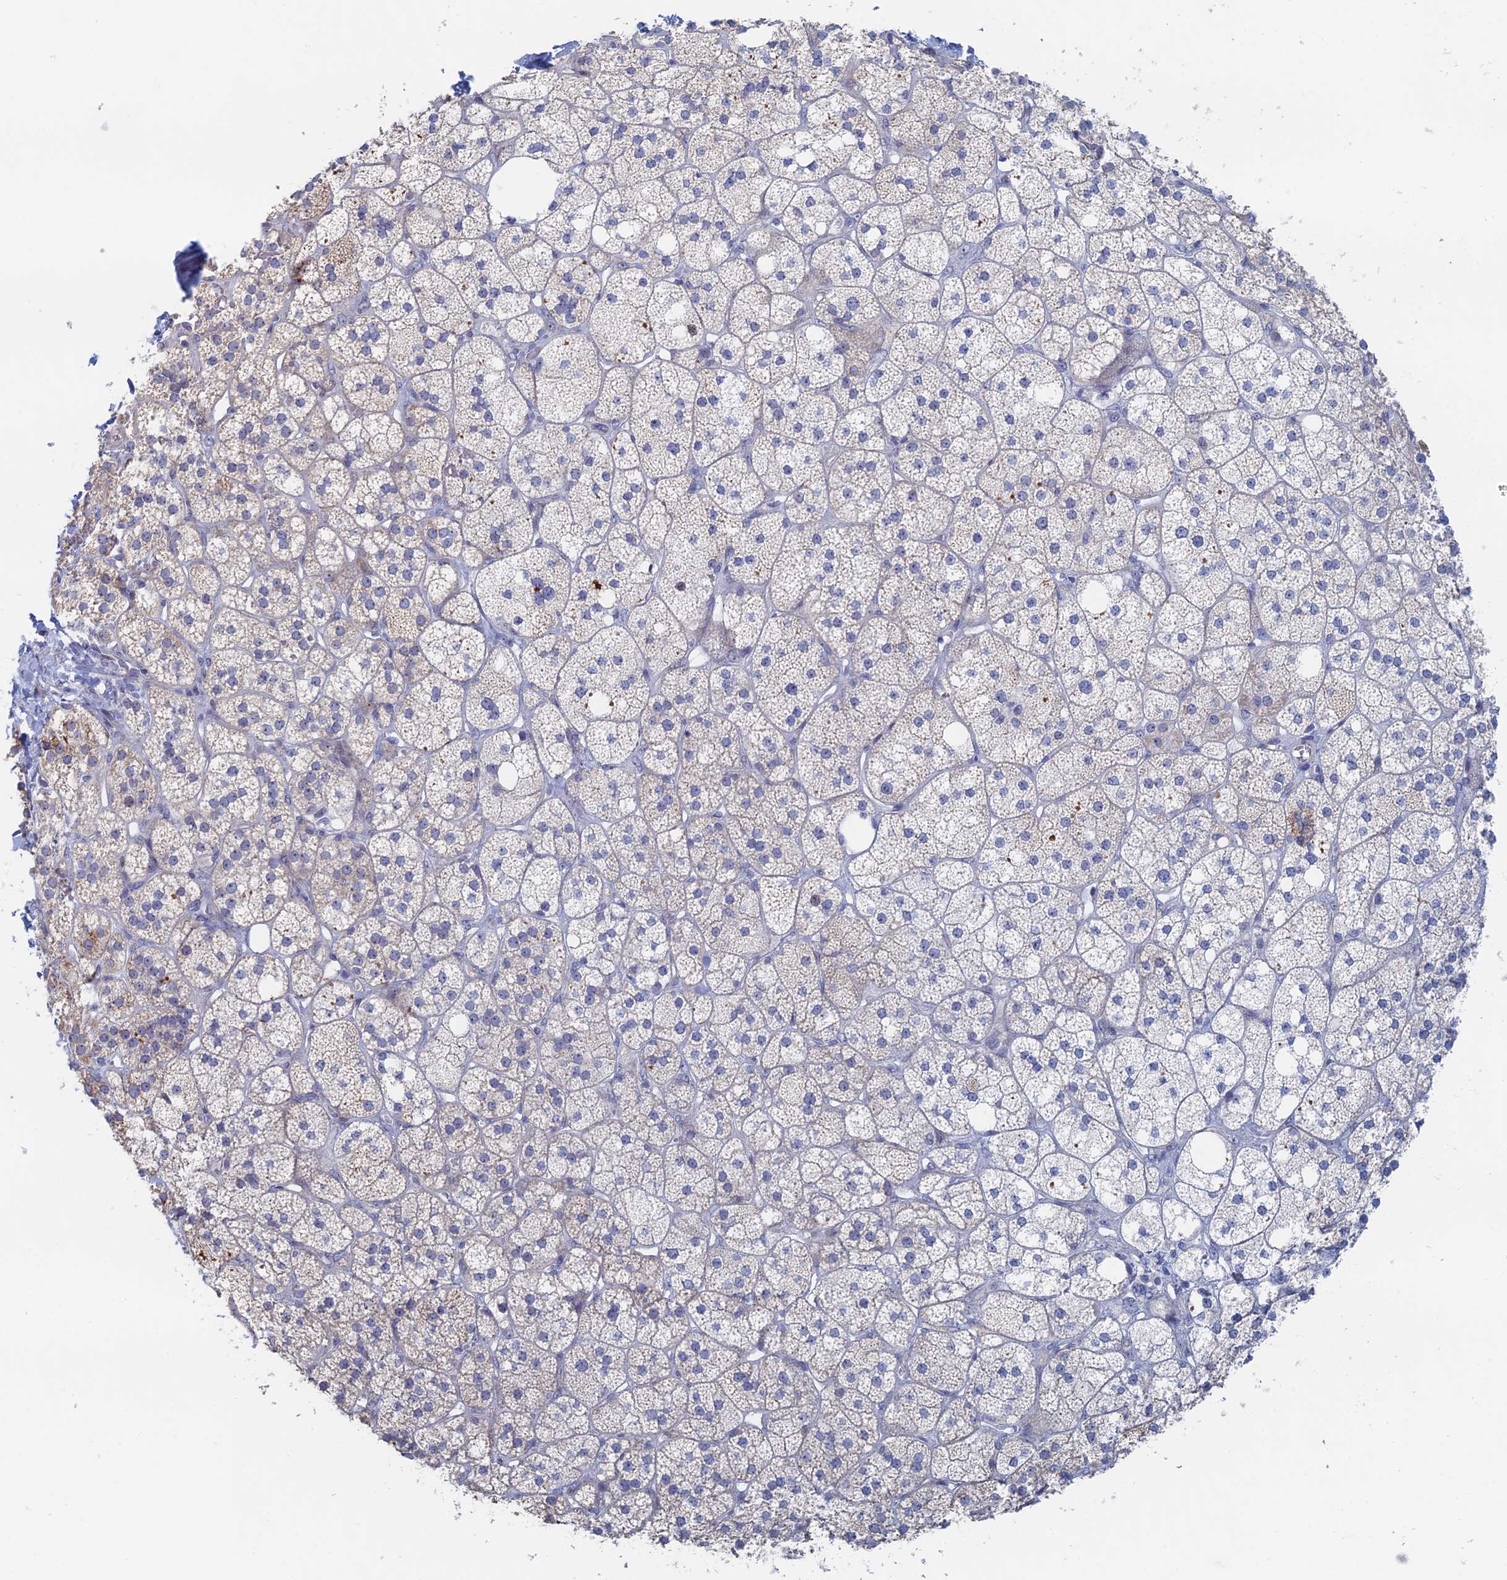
{"staining": {"intensity": "weak", "quantity": "25%-75%", "location": "cytoplasmic/membranous"}, "tissue": "adrenal gland", "cell_type": "Glandular cells", "image_type": "normal", "snomed": [{"axis": "morphology", "description": "Normal tissue, NOS"}, {"axis": "topography", "description": "Adrenal gland"}], "caption": "Immunohistochemistry of benign adrenal gland exhibits low levels of weak cytoplasmic/membranous staining in about 25%-75% of glandular cells. (Brightfield microscopy of DAB IHC at high magnification).", "gene": "IL7", "patient": {"sex": "male", "age": 61}}